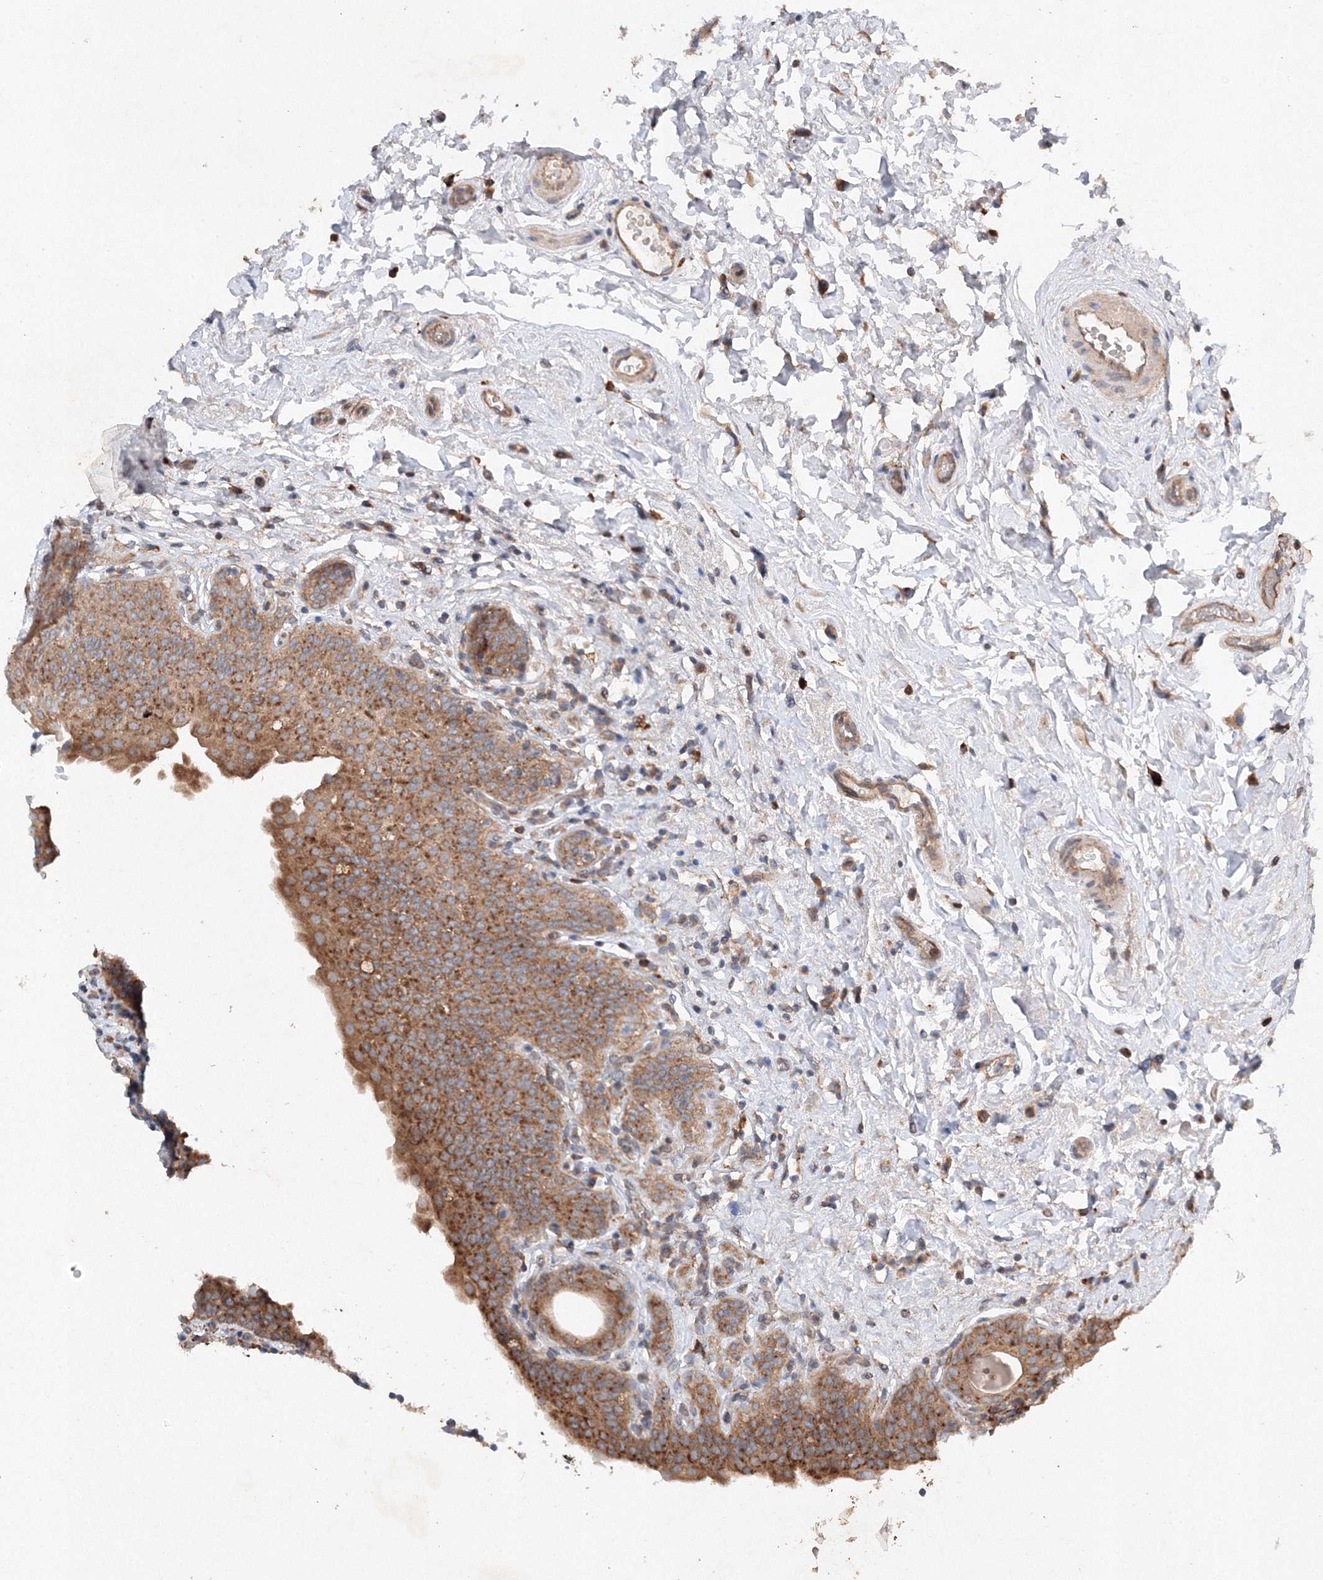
{"staining": {"intensity": "moderate", "quantity": ">75%", "location": "cytoplasmic/membranous"}, "tissue": "urinary bladder", "cell_type": "Urothelial cells", "image_type": "normal", "snomed": [{"axis": "morphology", "description": "Normal tissue, NOS"}, {"axis": "topography", "description": "Urinary bladder"}], "caption": "A medium amount of moderate cytoplasmic/membranous staining is appreciated in about >75% of urothelial cells in unremarkable urinary bladder. (DAB = brown stain, brightfield microscopy at high magnification).", "gene": "SLC36A1", "patient": {"sex": "male", "age": 83}}